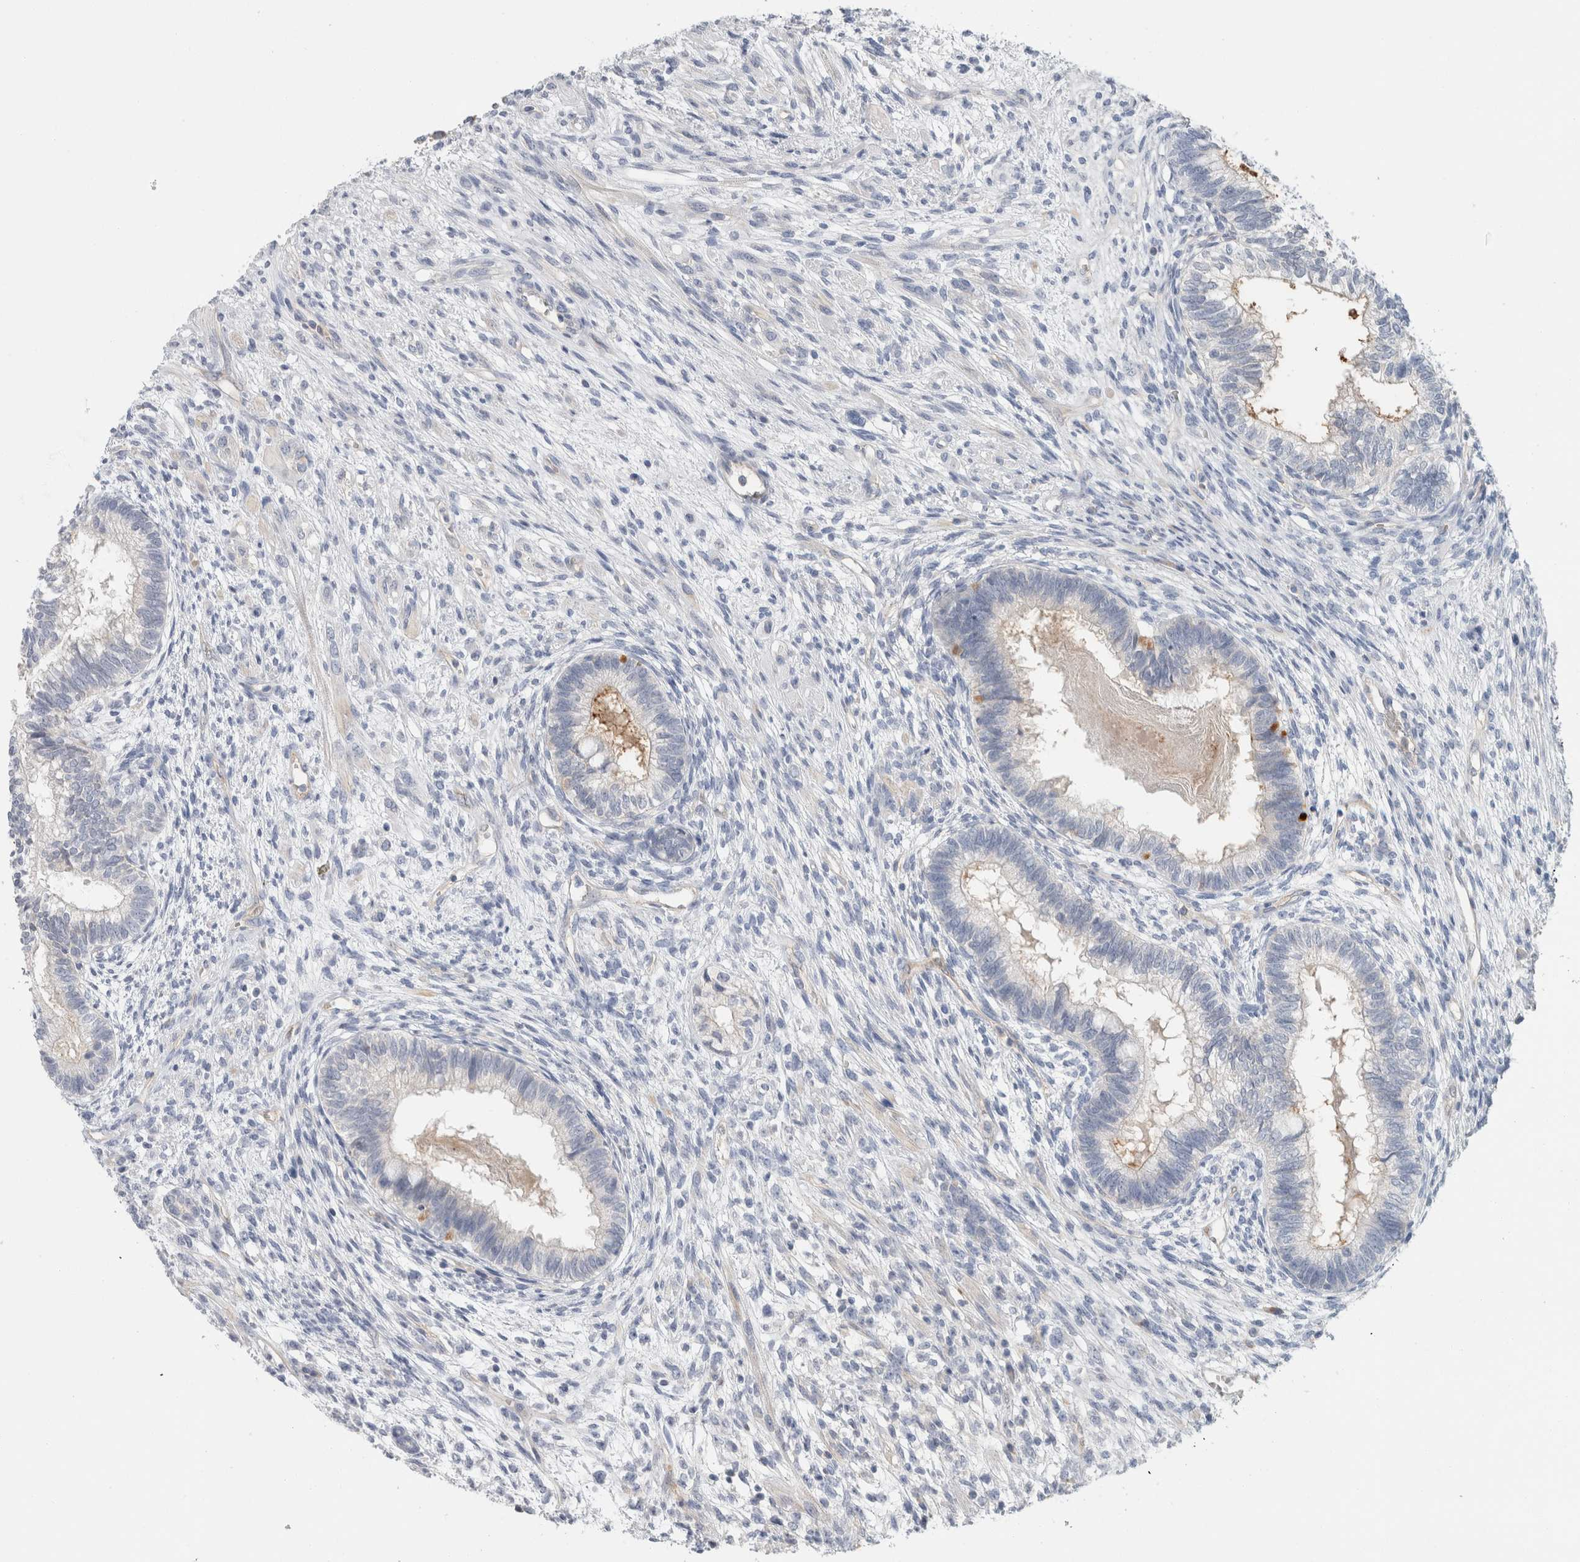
{"staining": {"intensity": "moderate", "quantity": "25%-75%", "location": "cytoplasmic/membranous"}, "tissue": "testis cancer", "cell_type": "Tumor cells", "image_type": "cancer", "snomed": [{"axis": "morphology", "description": "Seminoma, NOS"}, {"axis": "morphology", "description": "Carcinoma, Embryonal, NOS"}, {"axis": "topography", "description": "Testis"}], "caption": "A medium amount of moderate cytoplasmic/membranous expression is appreciated in approximately 25%-75% of tumor cells in testis cancer tissue. Immunohistochemistry (ihc) stains the protein in brown and the nuclei are stained blue.", "gene": "CD55", "patient": {"sex": "male", "age": 28}}